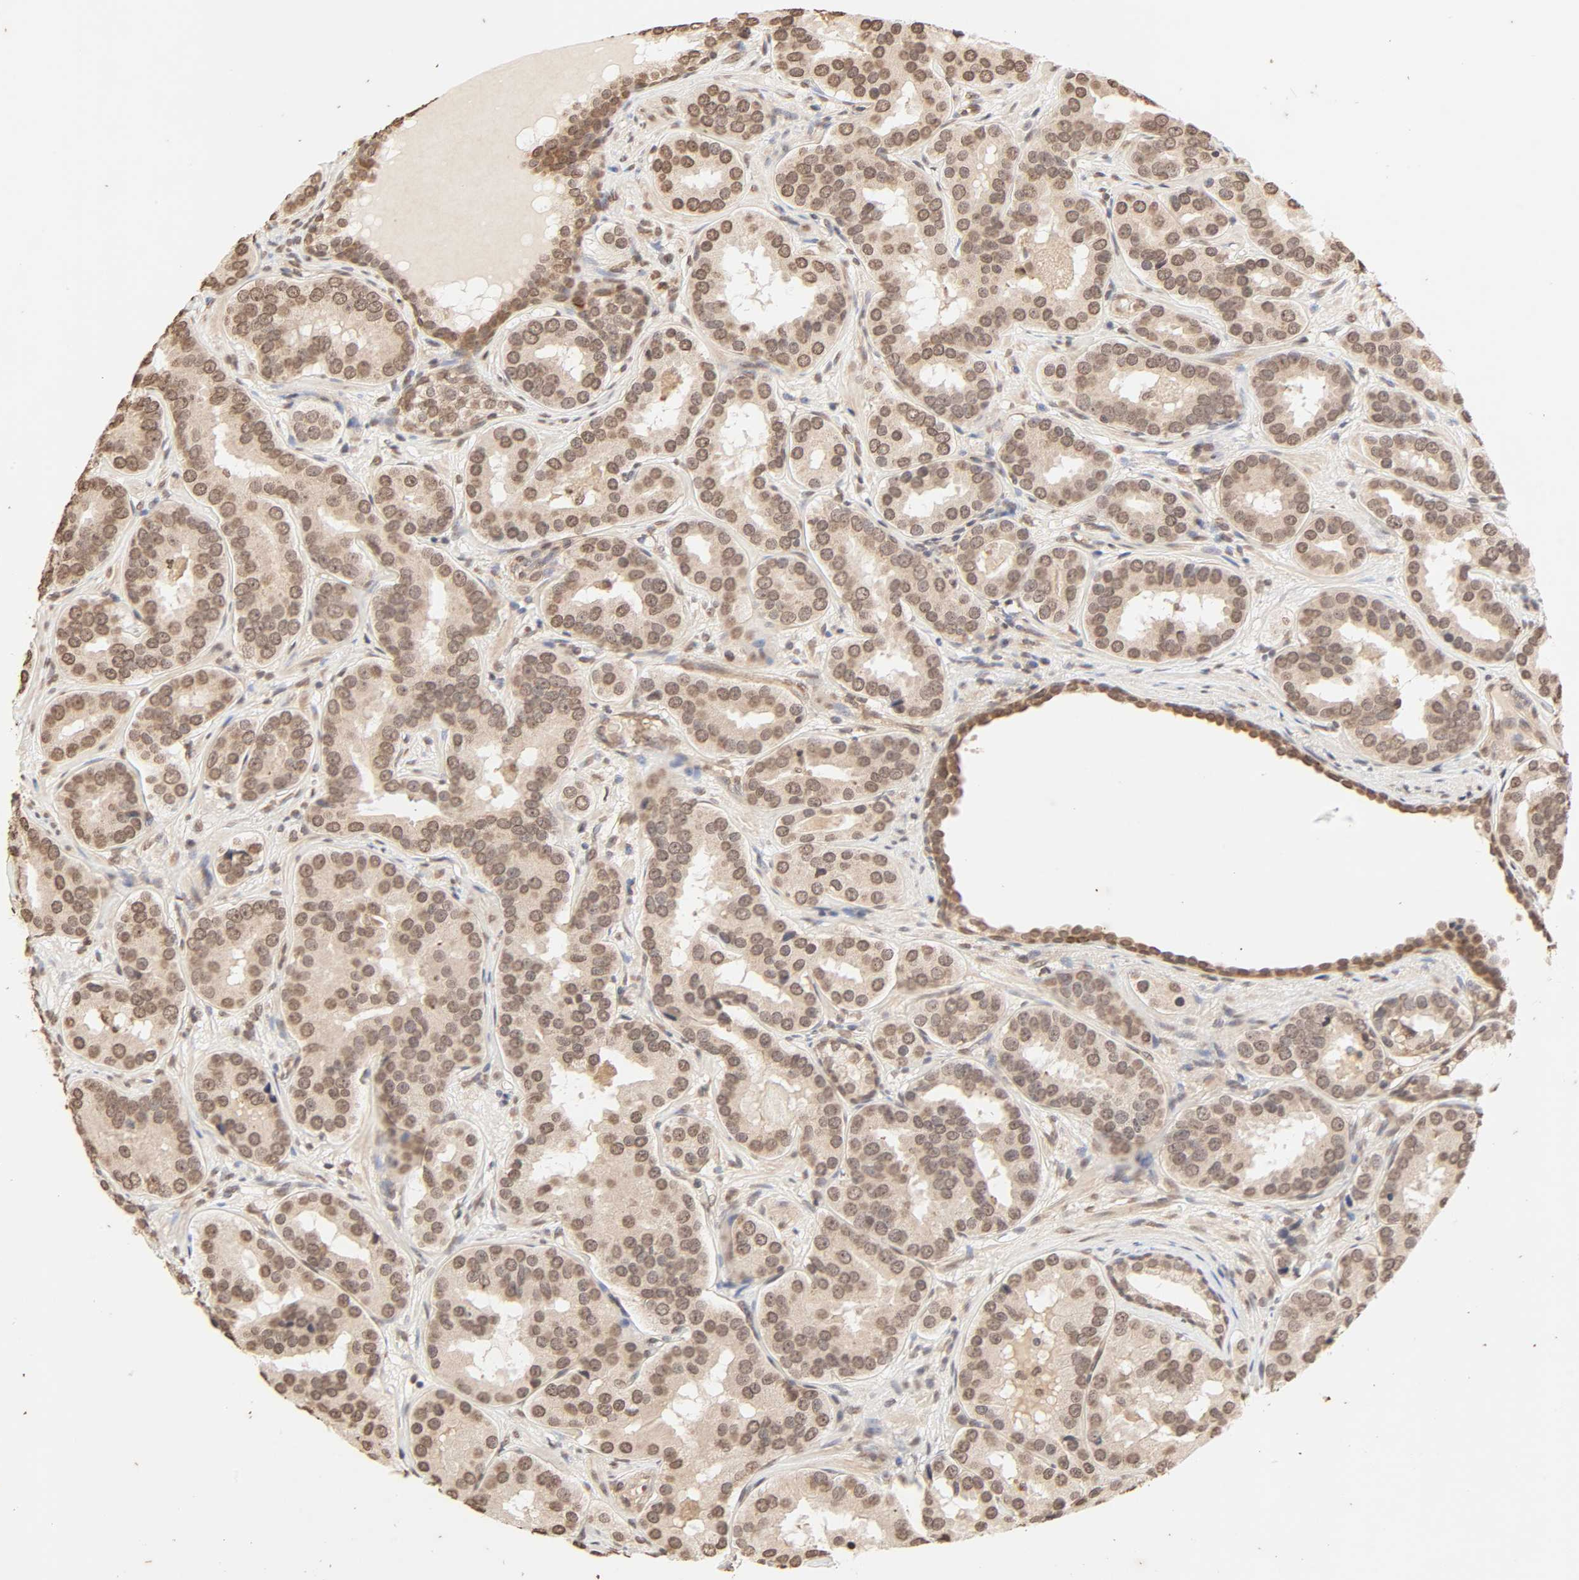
{"staining": {"intensity": "moderate", "quantity": ">75%", "location": "cytoplasmic/membranous,nuclear"}, "tissue": "prostate cancer", "cell_type": "Tumor cells", "image_type": "cancer", "snomed": [{"axis": "morphology", "description": "Adenocarcinoma, Low grade"}, {"axis": "topography", "description": "Prostate"}], "caption": "Prostate low-grade adenocarcinoma stained with a protein marker exhibits moderate staining in tumor cells.", "gene": "TBL1X", "patient": {"sex": "male", "age": 59}}